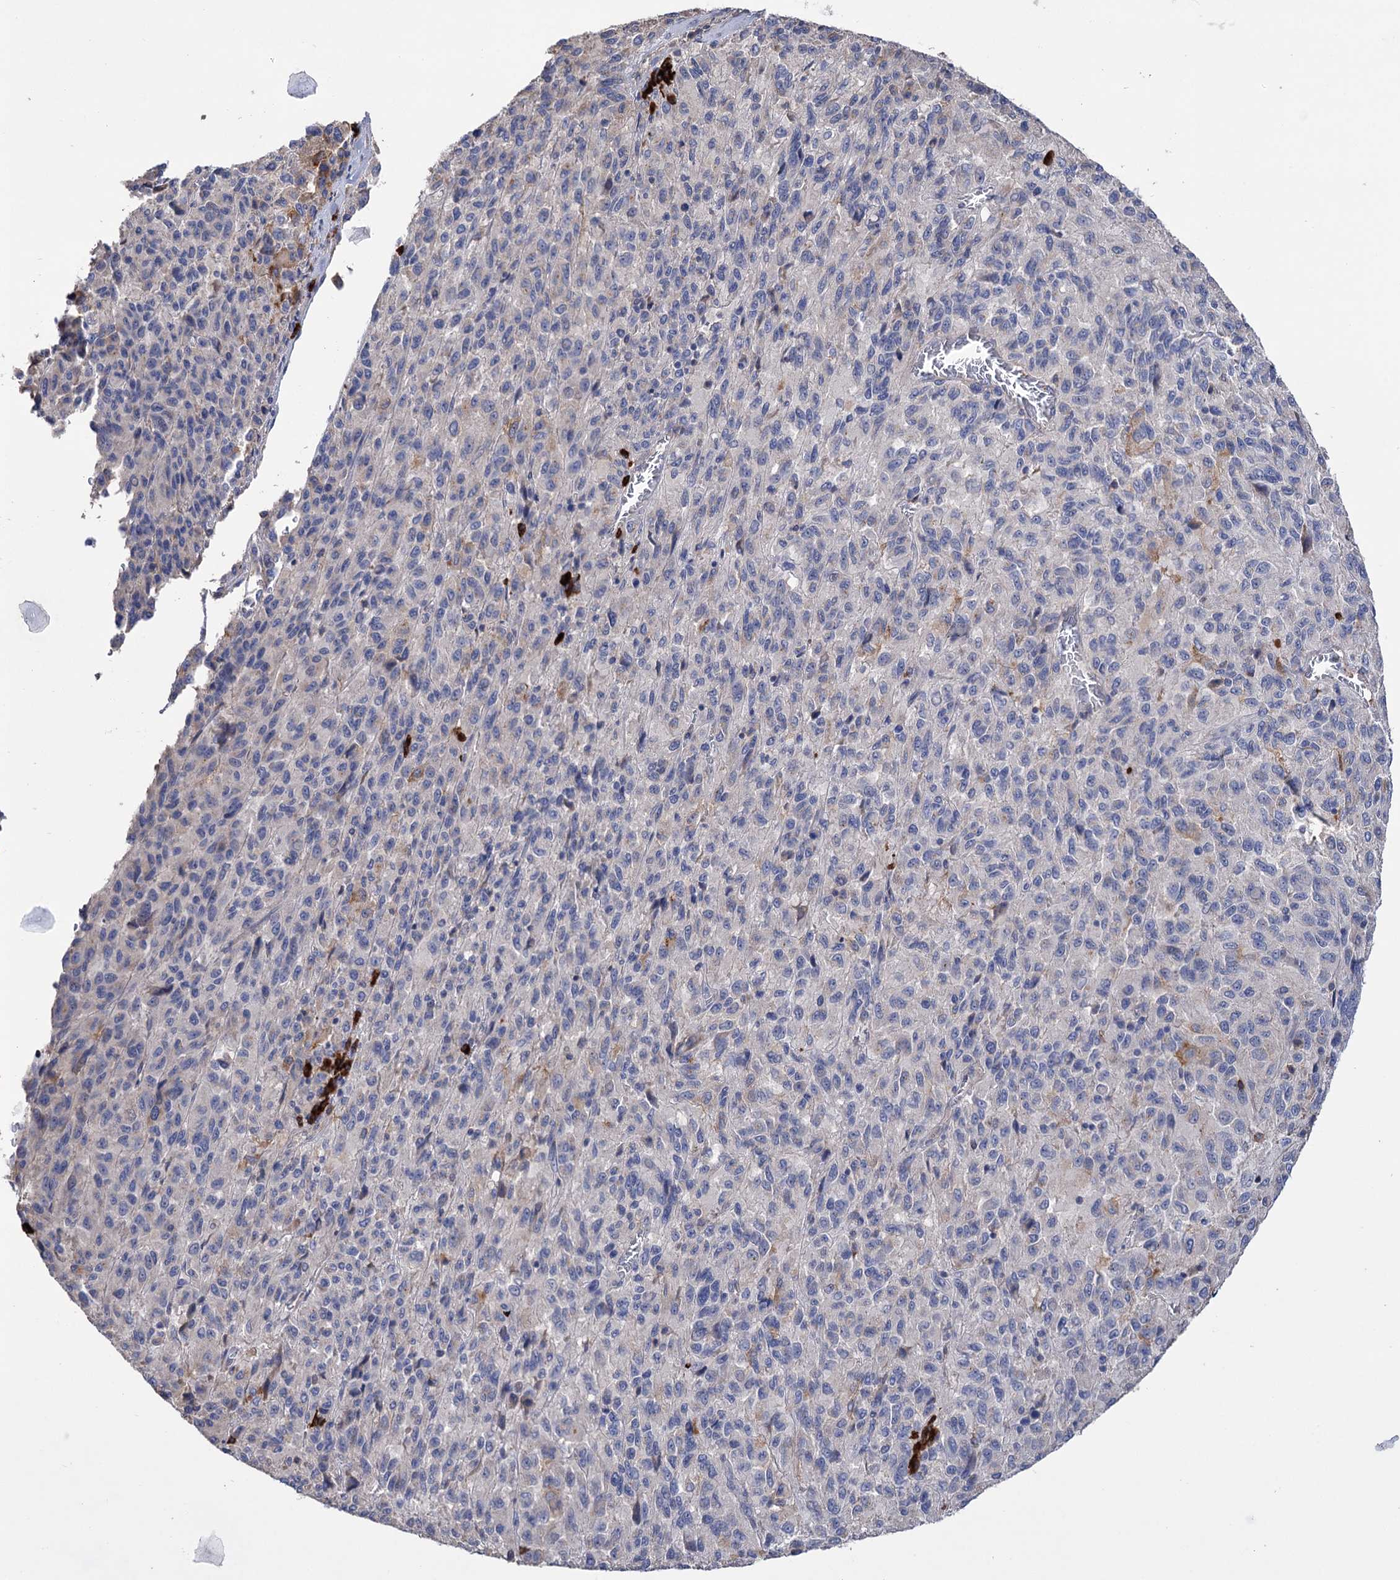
{"staining": {"intensity": "negative", "quantity": "none", "location": "none"}, "tissue": "melanoma", "cell_type": "Tumor cells", "image_type": "cancer", "snomed": [{"axis": "morphology", "description": "Malignant melanoma, Metastatic site"}, {"axis": "topography", "description": "Lung"}], "caption": "Tumor cells show no significant protein positivity in malignant melanoma (metastatic site).", "gene": "BBS4", "patient": {"sex": "male", "age": 64}}